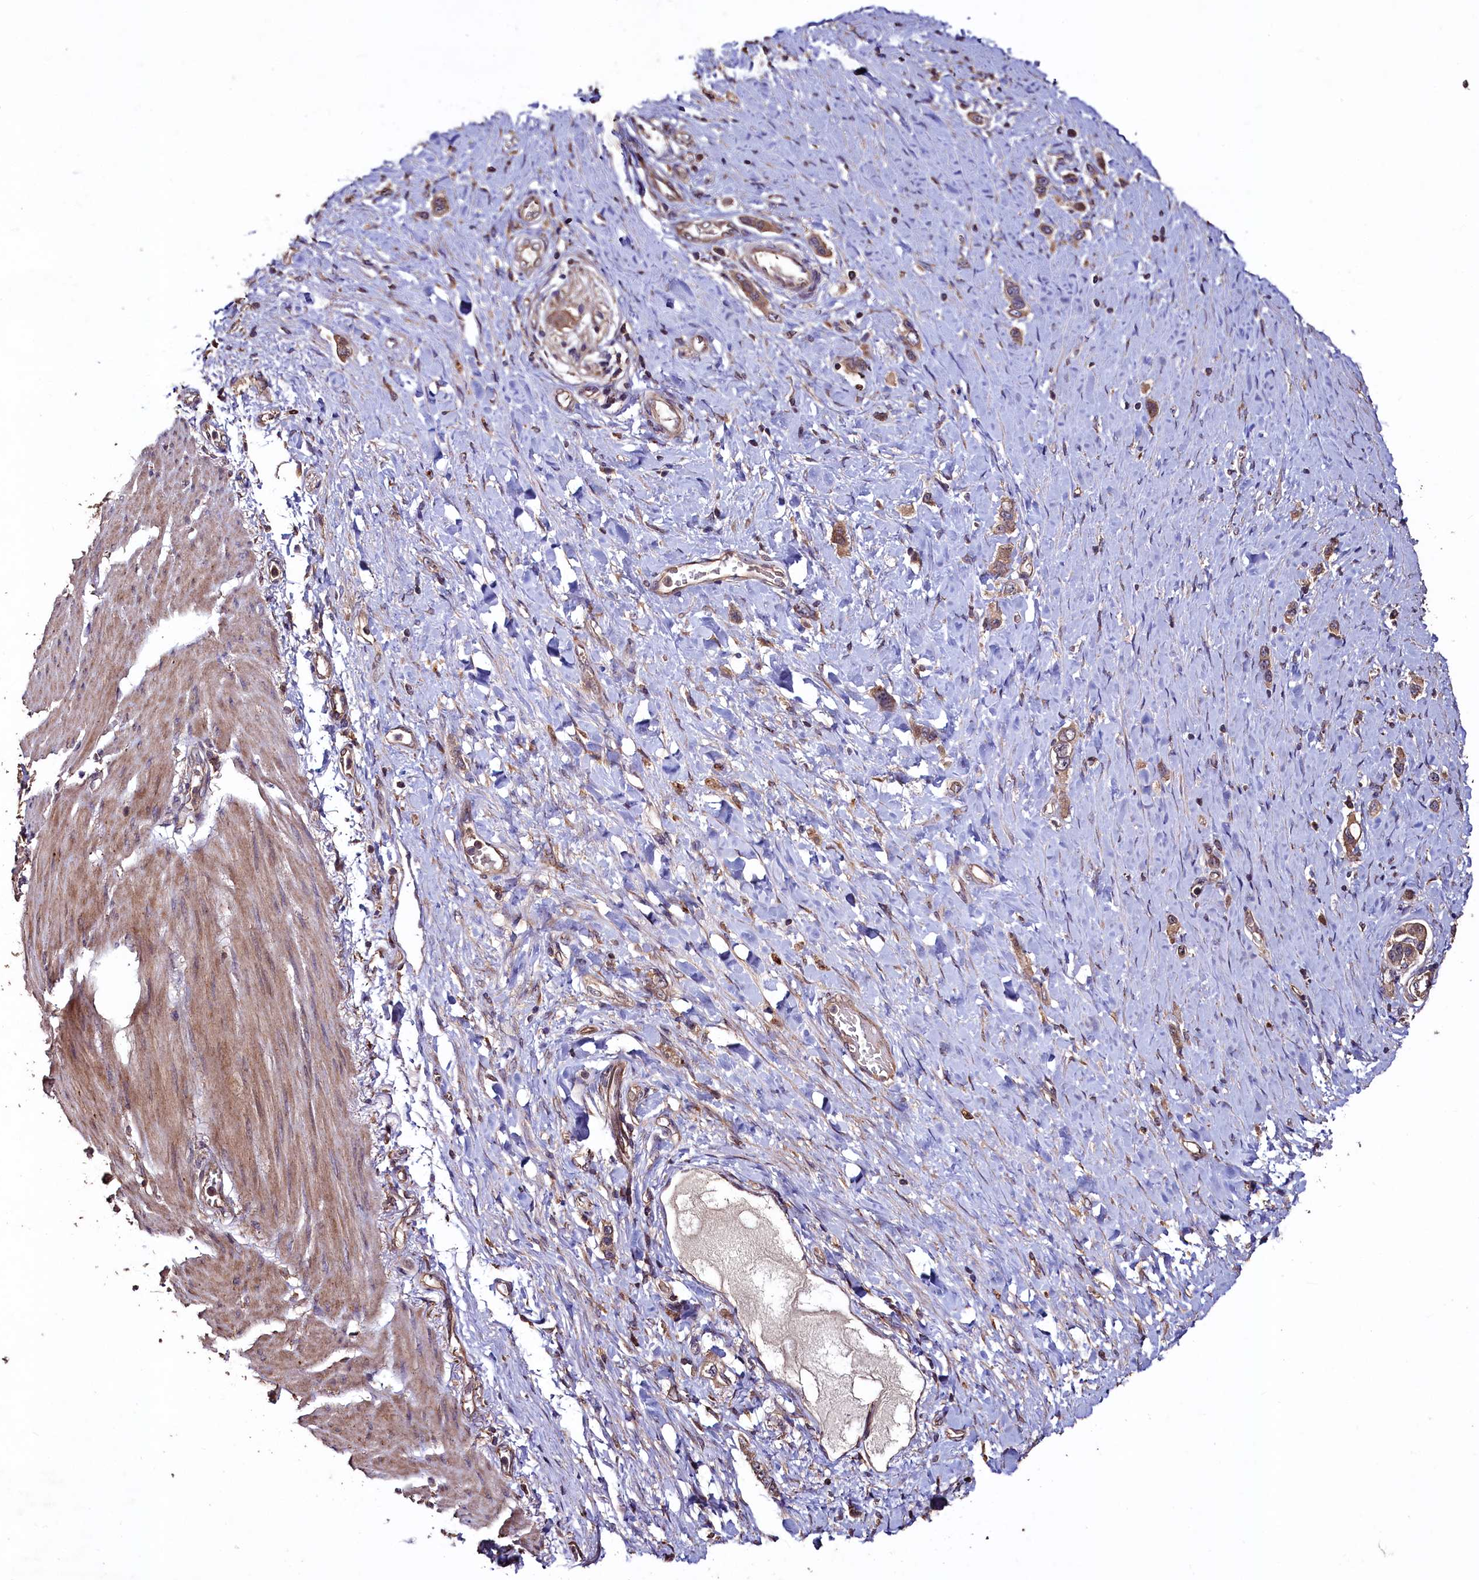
{"staining": {"intensity": "moderate", "quantity": ">75%", "location": "cytoplasmic/membranous"}, "tissue": "stomach cancer", "cell_type": "Tumor cells", "image_type": "cancer", "snomed": [{"axis": "morphology", "description": "Adenocarcinoma, NOS"}, {"axis": "topography", "description": "Stomach"}], "caption": "Human stomach cancer (adenocarcinoma) stained with a brown dye demonstrates moderate cytoplasmic/membranous positive positivity in approximately >75% of tumor cells.", "gene": "TMEM98", "patient": {"sex": "female", "age": 65}}